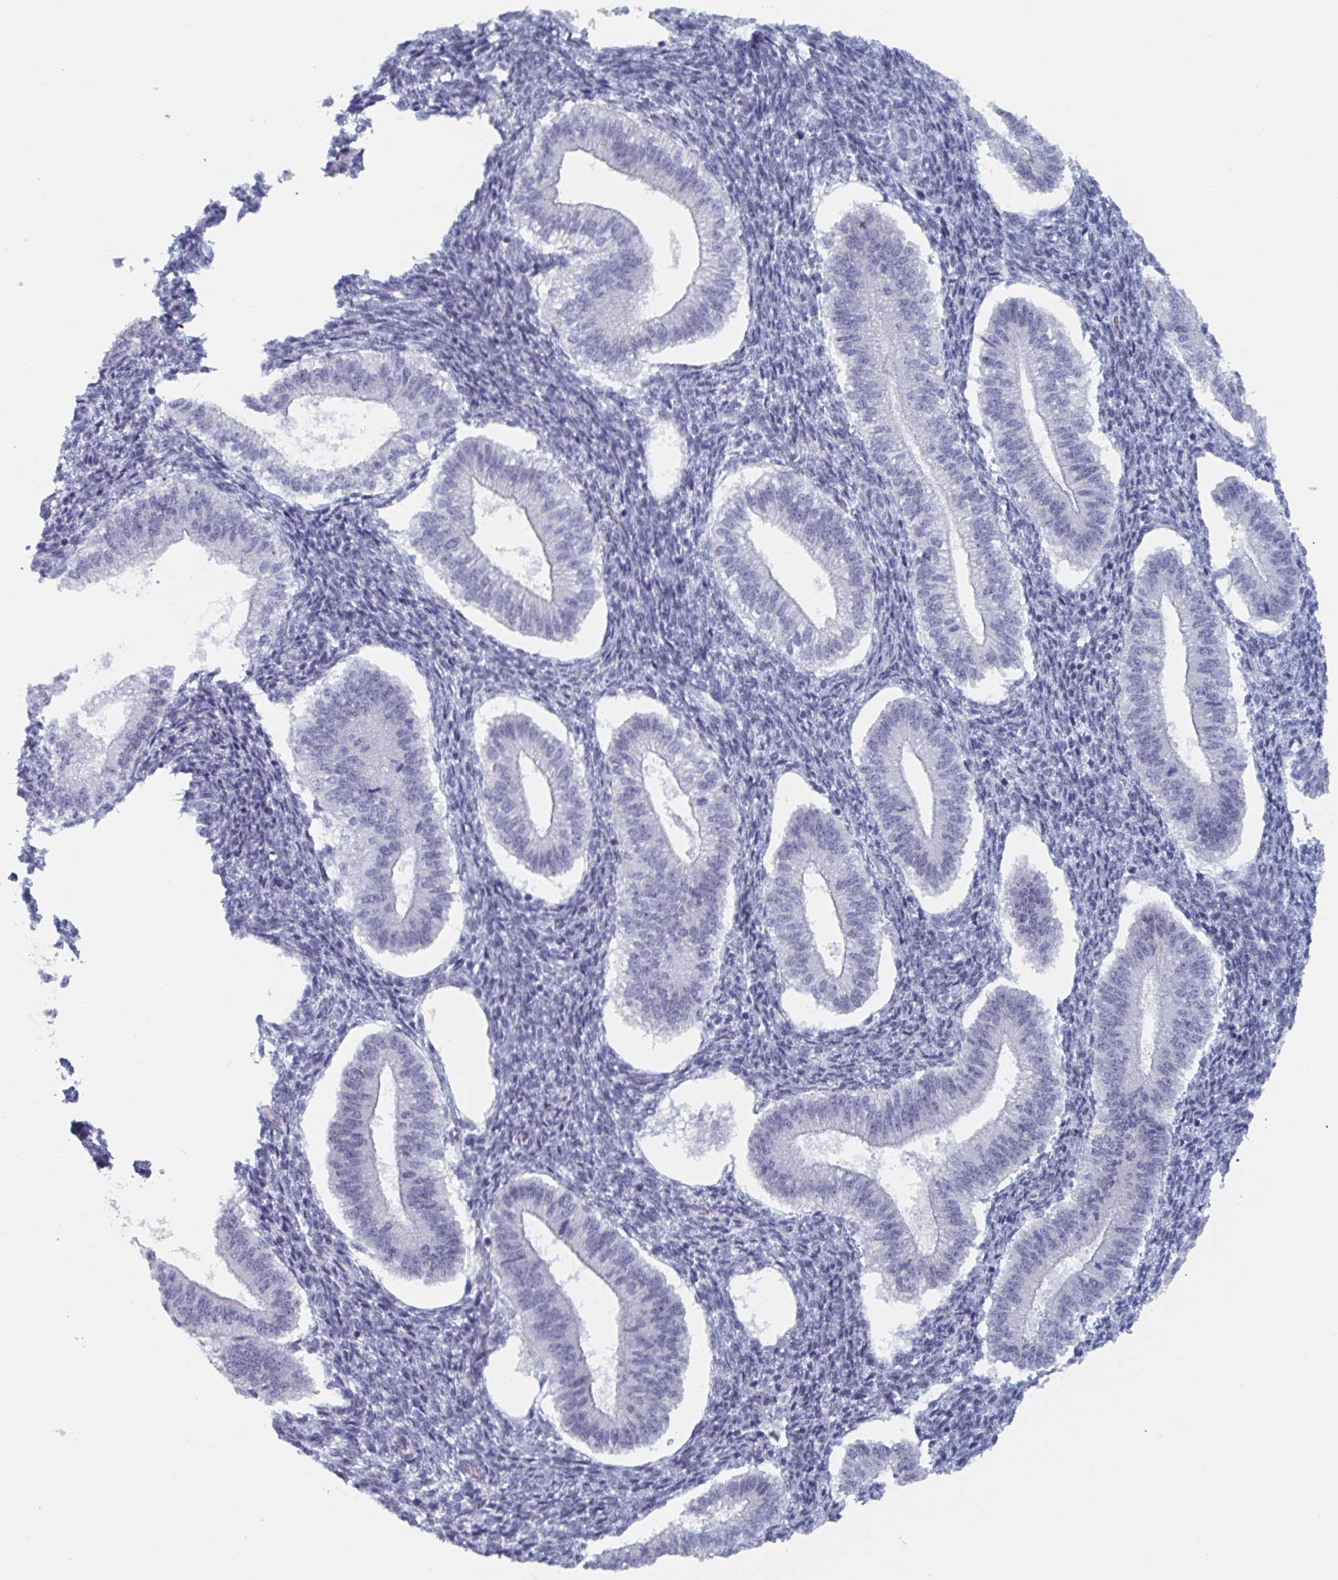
{"staining": {"intensity": "negative", "quantity": "none", "location": "none"}, "tissue": "endometrium", "cell_type": "Cells in endometrial stroma", "image_type": "normal", "snomed": [{"axis": "morphology", "description": "Normal tissue, NOS"}, {"axis": "topography", "description": "Endometrium"}], "caption": "Photomicrograph shows no significant protein positivity in cells in endometrial stroma of normal endometrium.", "gene": "NR1H2", "patient": {"sex": "female", "age": 25}}